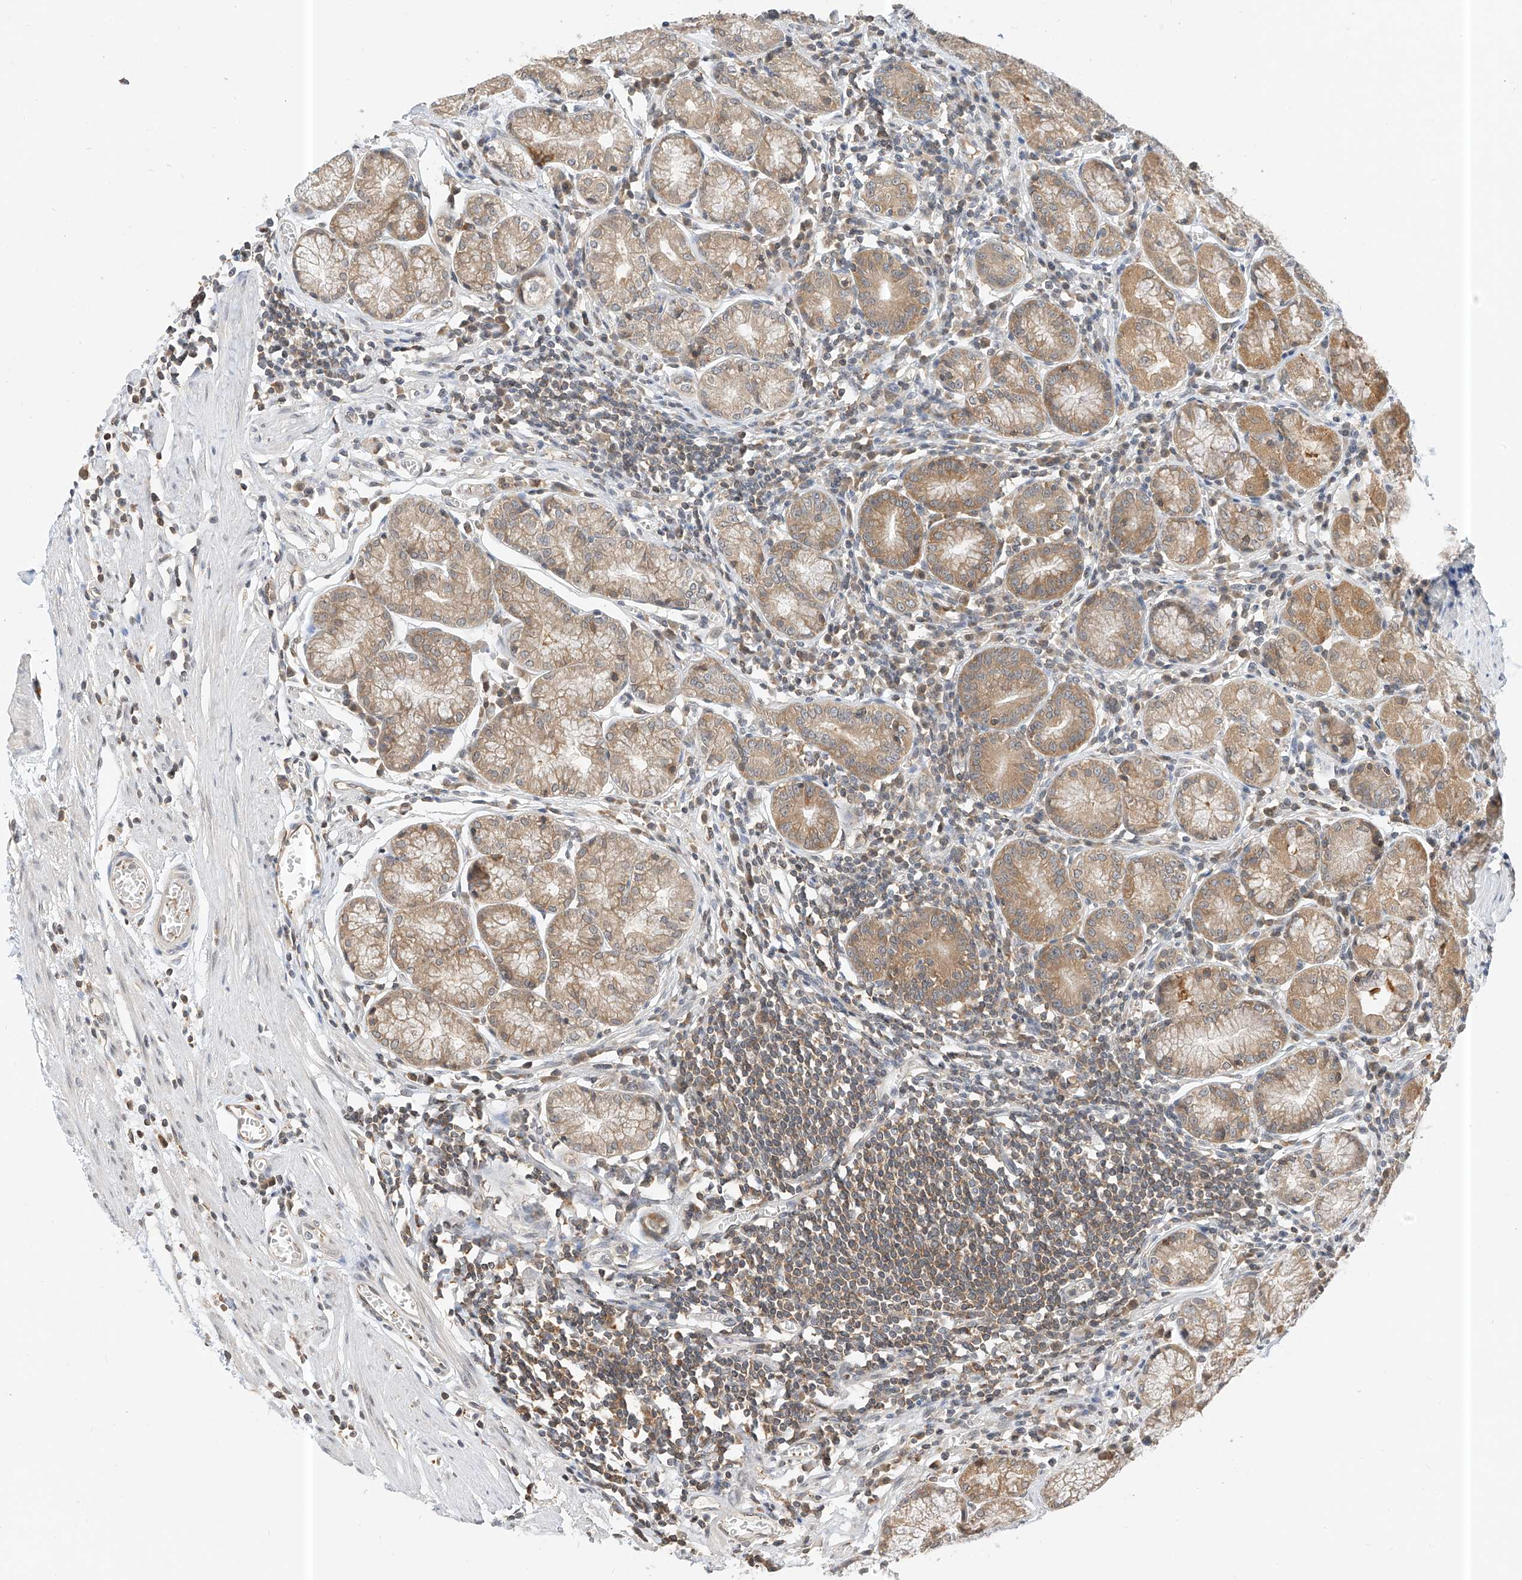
{"staining": {"intensity": "moderate", "quantity": ">75%", "location": "cytoplasmic/membranous"}, "tissue": "stomach", "cell_type": "Glandular cells", "image_type": "normal", "snomed": [{"axis": "morphology", "description": "Normal tissue, NOS"}, {"axis": "topography", "description": "Stomach"}], "caption": "Glandular cells demonstrate medium levels of moderate cytoplasmic/membranous staining in approximately >75% of cells in benign stomach.", "gene": "PPA2", "patient": {"sex": "male", "age": 55}}